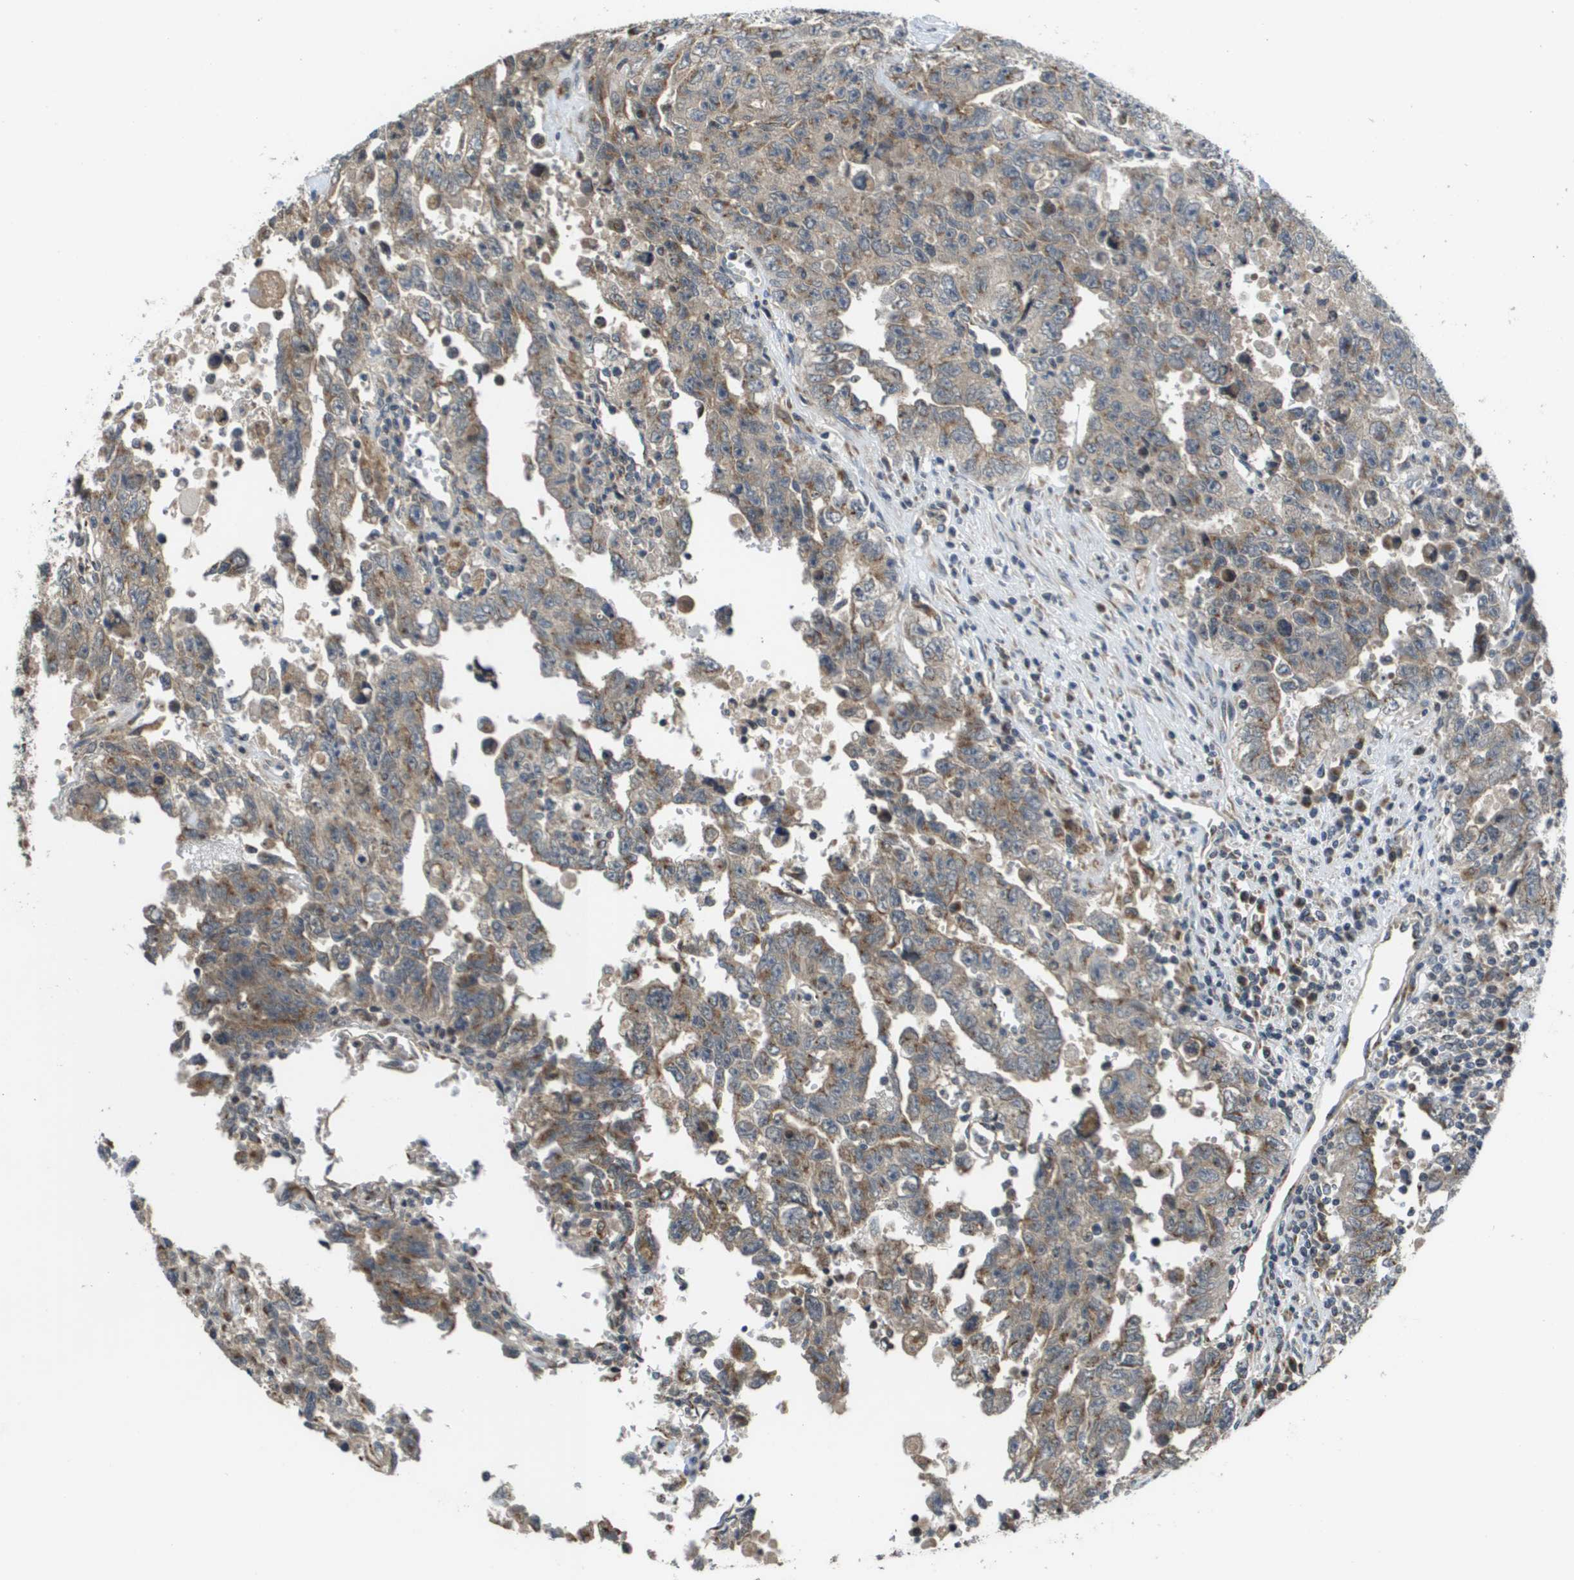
{"staining": {"intensity": "moderate", "quantity": ">75%", "location": "cytoplasmic/membranous"}, "tissue": "testis cancer", "cell_type": "Tumor cells", "image_type": "cancer", "snomed": [{"axis": "morphology", "description": "Carcinoma, Embryonal, NOS"}, {"axis": "topography", "description": "Testis"}], "caption": "Protein expression analysis of testis embryonal carcinoma displays moderate cytoplasmic/membranous expression in approximately >75% of tumor cells. (Brightfield microscopy of DAB IHC at high magnification).", "gene": "PCK1", "patient": {"sex": "male", "age": 28}}